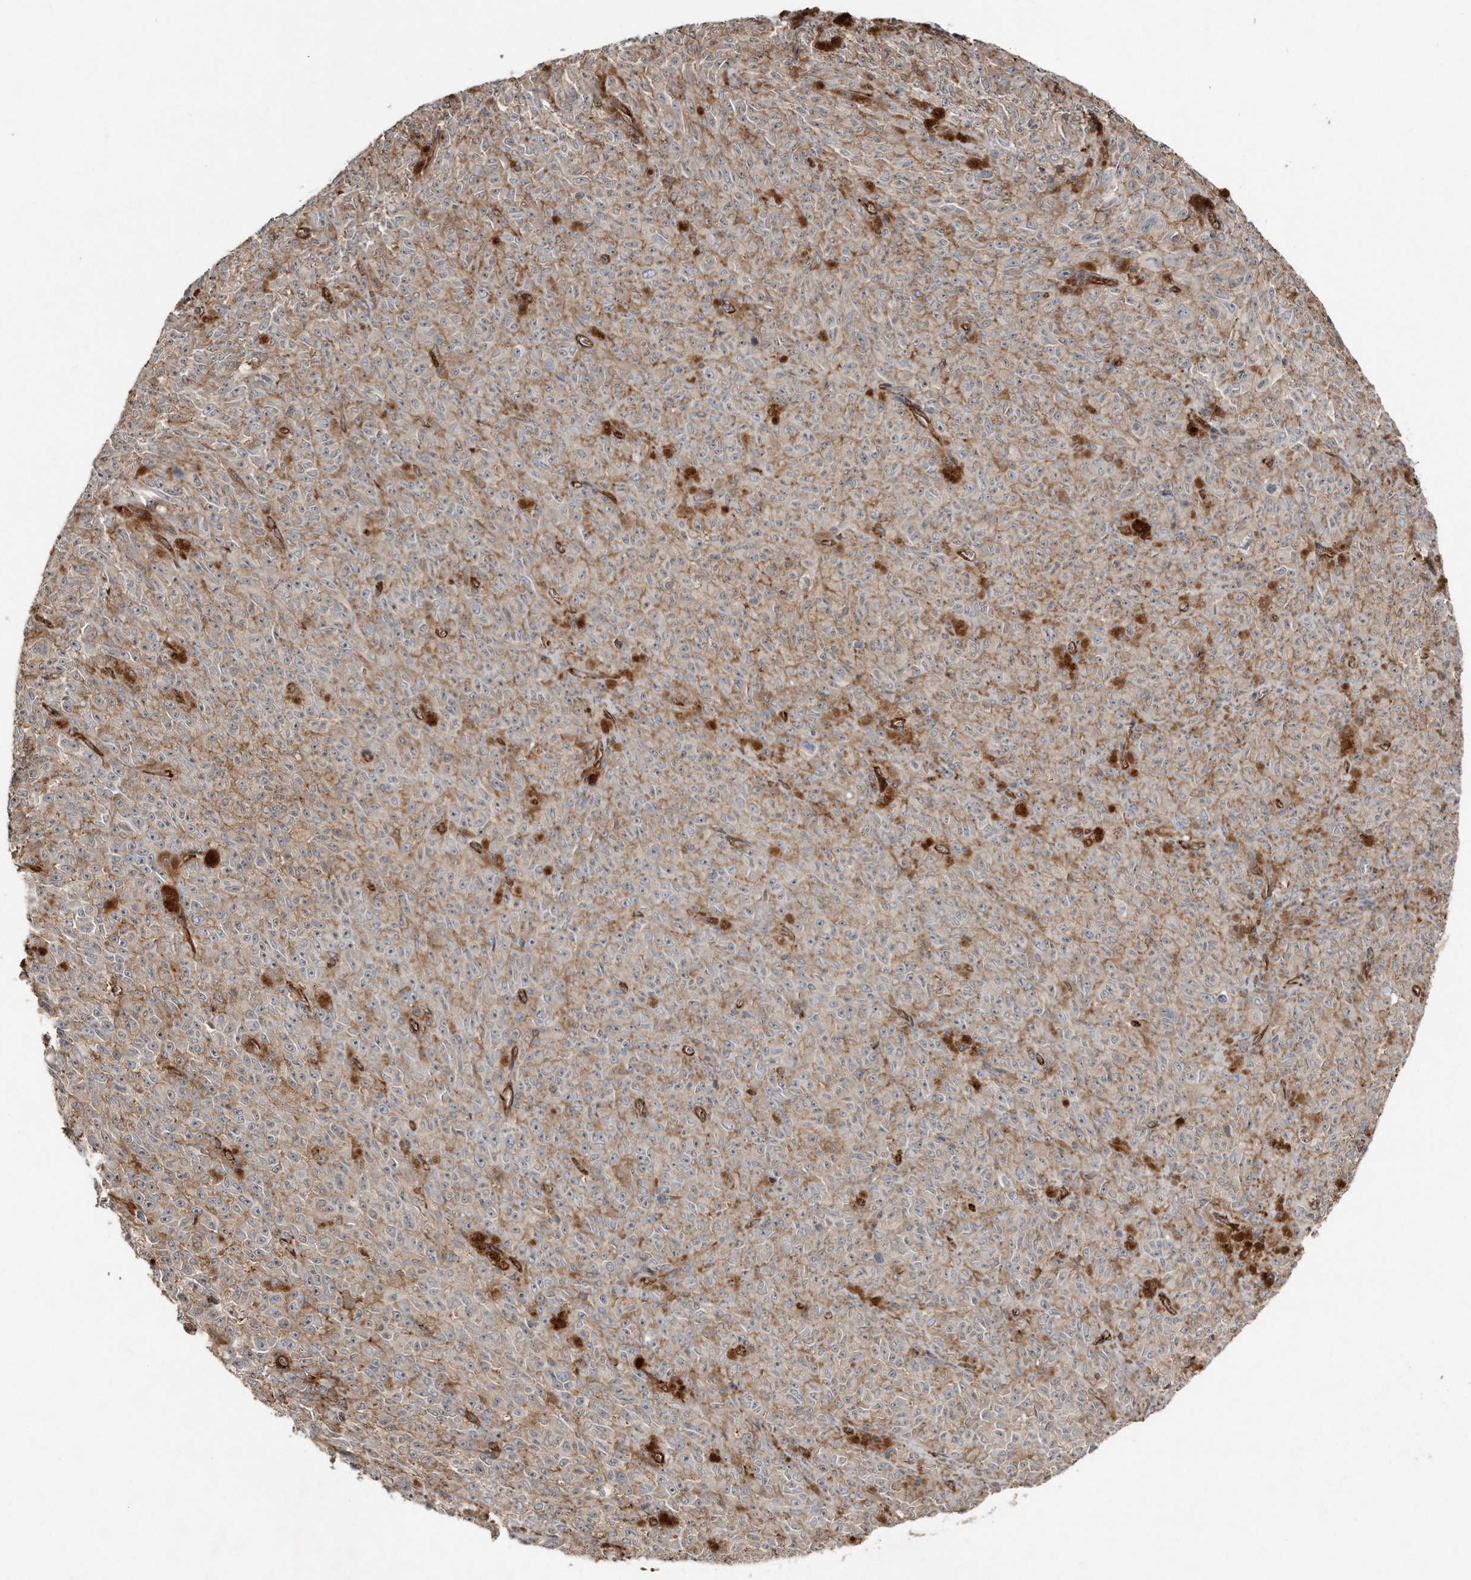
{"staining": {"intensity": "weak", "quantity": "25%-75%", "location": "cytoplasmic/membranous"}, "tissue": "melanoma", "cell_type": "Tumor cells", "image_type": "cancer", "snomed": [{"axis": "morphology", "description": "Malignant melanoma, NOS"}, {"axis": "topography", "description": "Skin"}], "caption": "Malignant melanoma stained for a protein exhibits weak cytoplasmic/membranous positivity in tumor cells.", "gene": "SNAP47", "patient": {"sex": "female", "age": 82}}